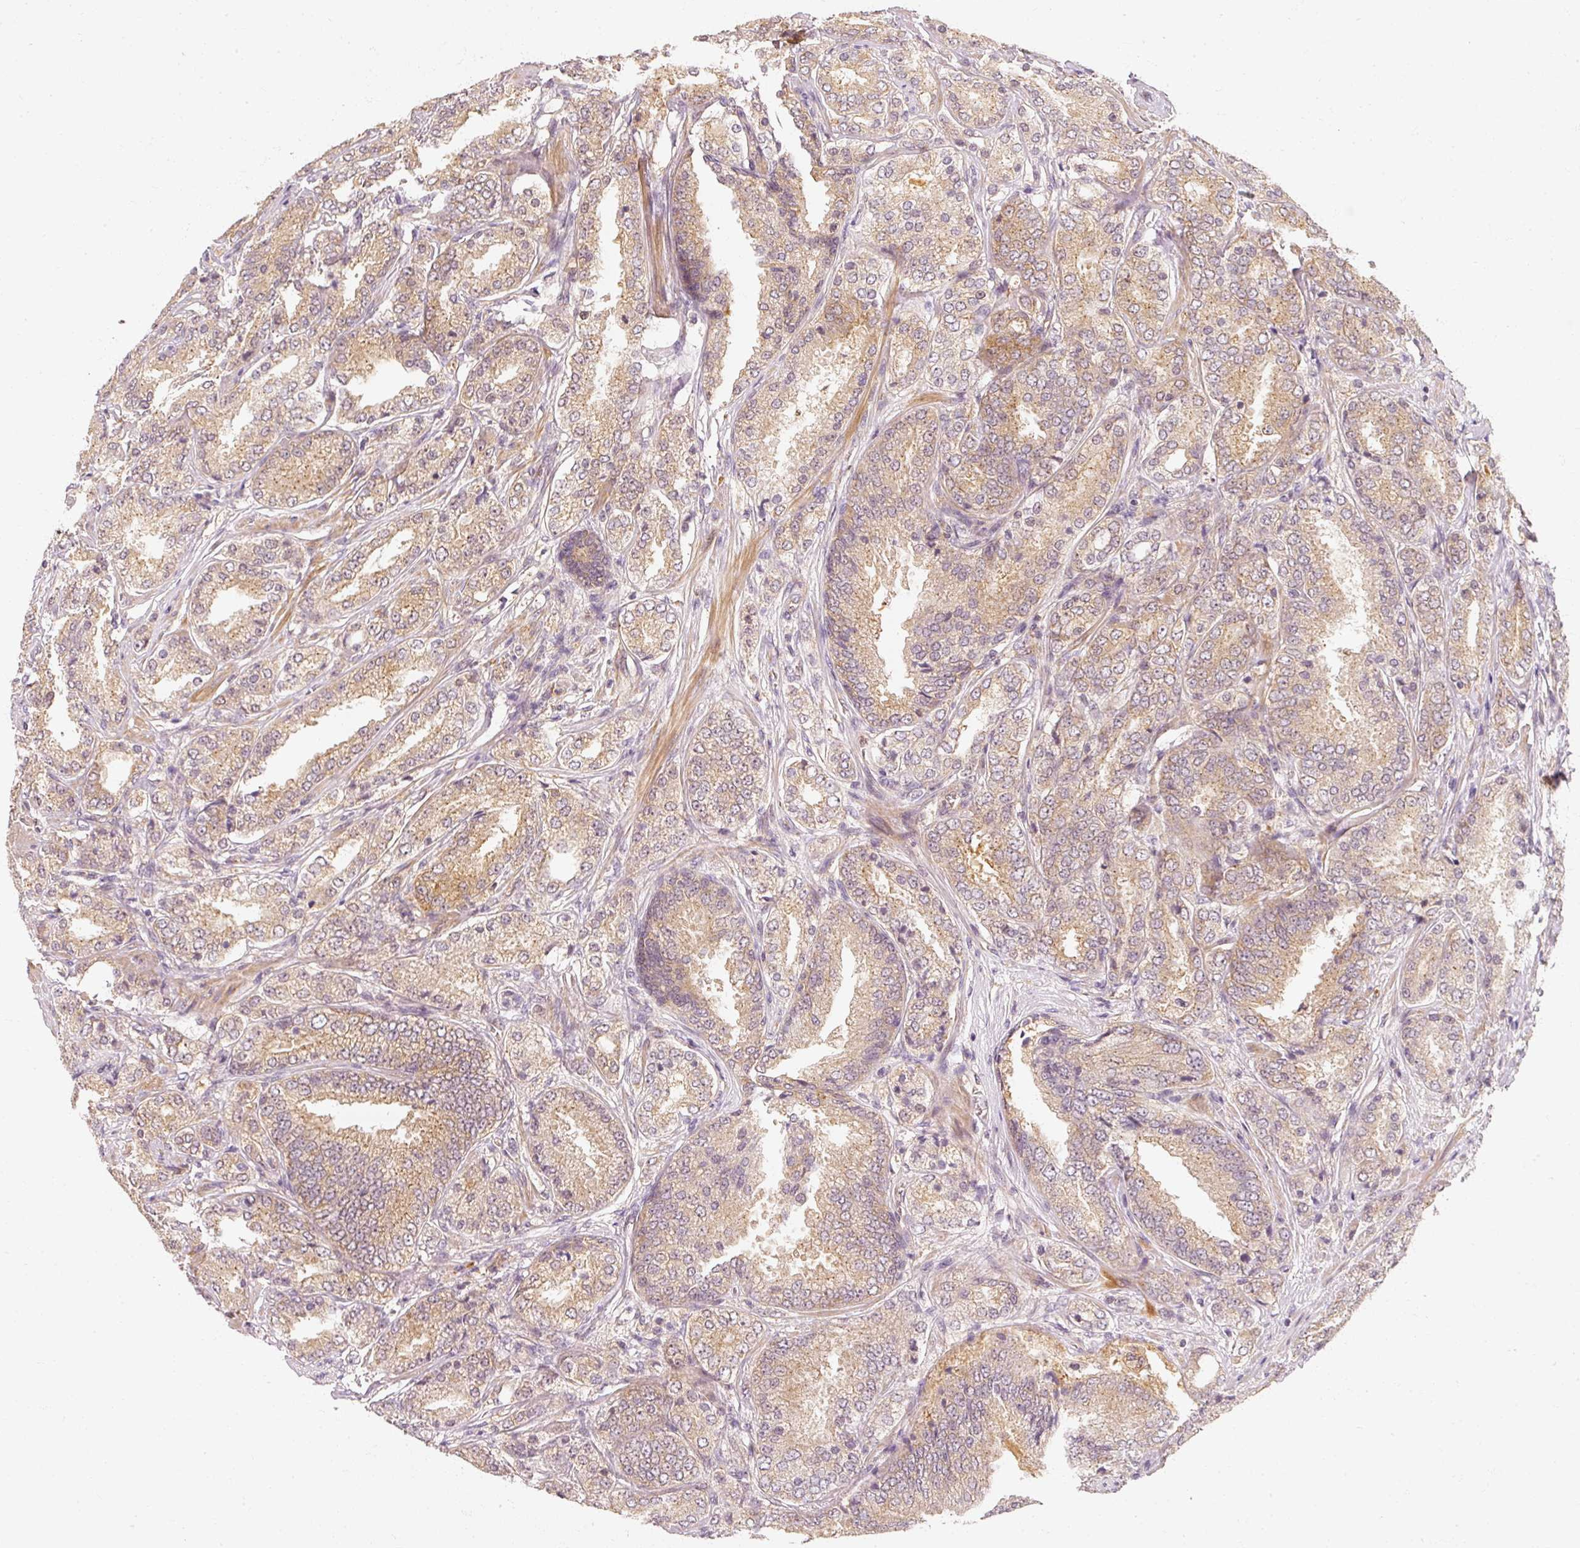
{"staining": {"intensity": "weak", "quantity": "<25%", "location": "cytoplasmic/membranous"}, "tissue": "prostate cancer", "cell_type": "Tumor cells", "image_type": "cancer", "snomed": [{"axis": "morphology", "description": "Adenocarcinoma, High grade"}, {"axis": "topography", "description": "Prostate"}], "caption": "This is an IHC photomicrograph of prostate cancer (high-grade adenocarcinoma). There is no positivity in tumor cells.", "gene": "EEF1A2", "patient": {"sex": "male", "age": 63}}